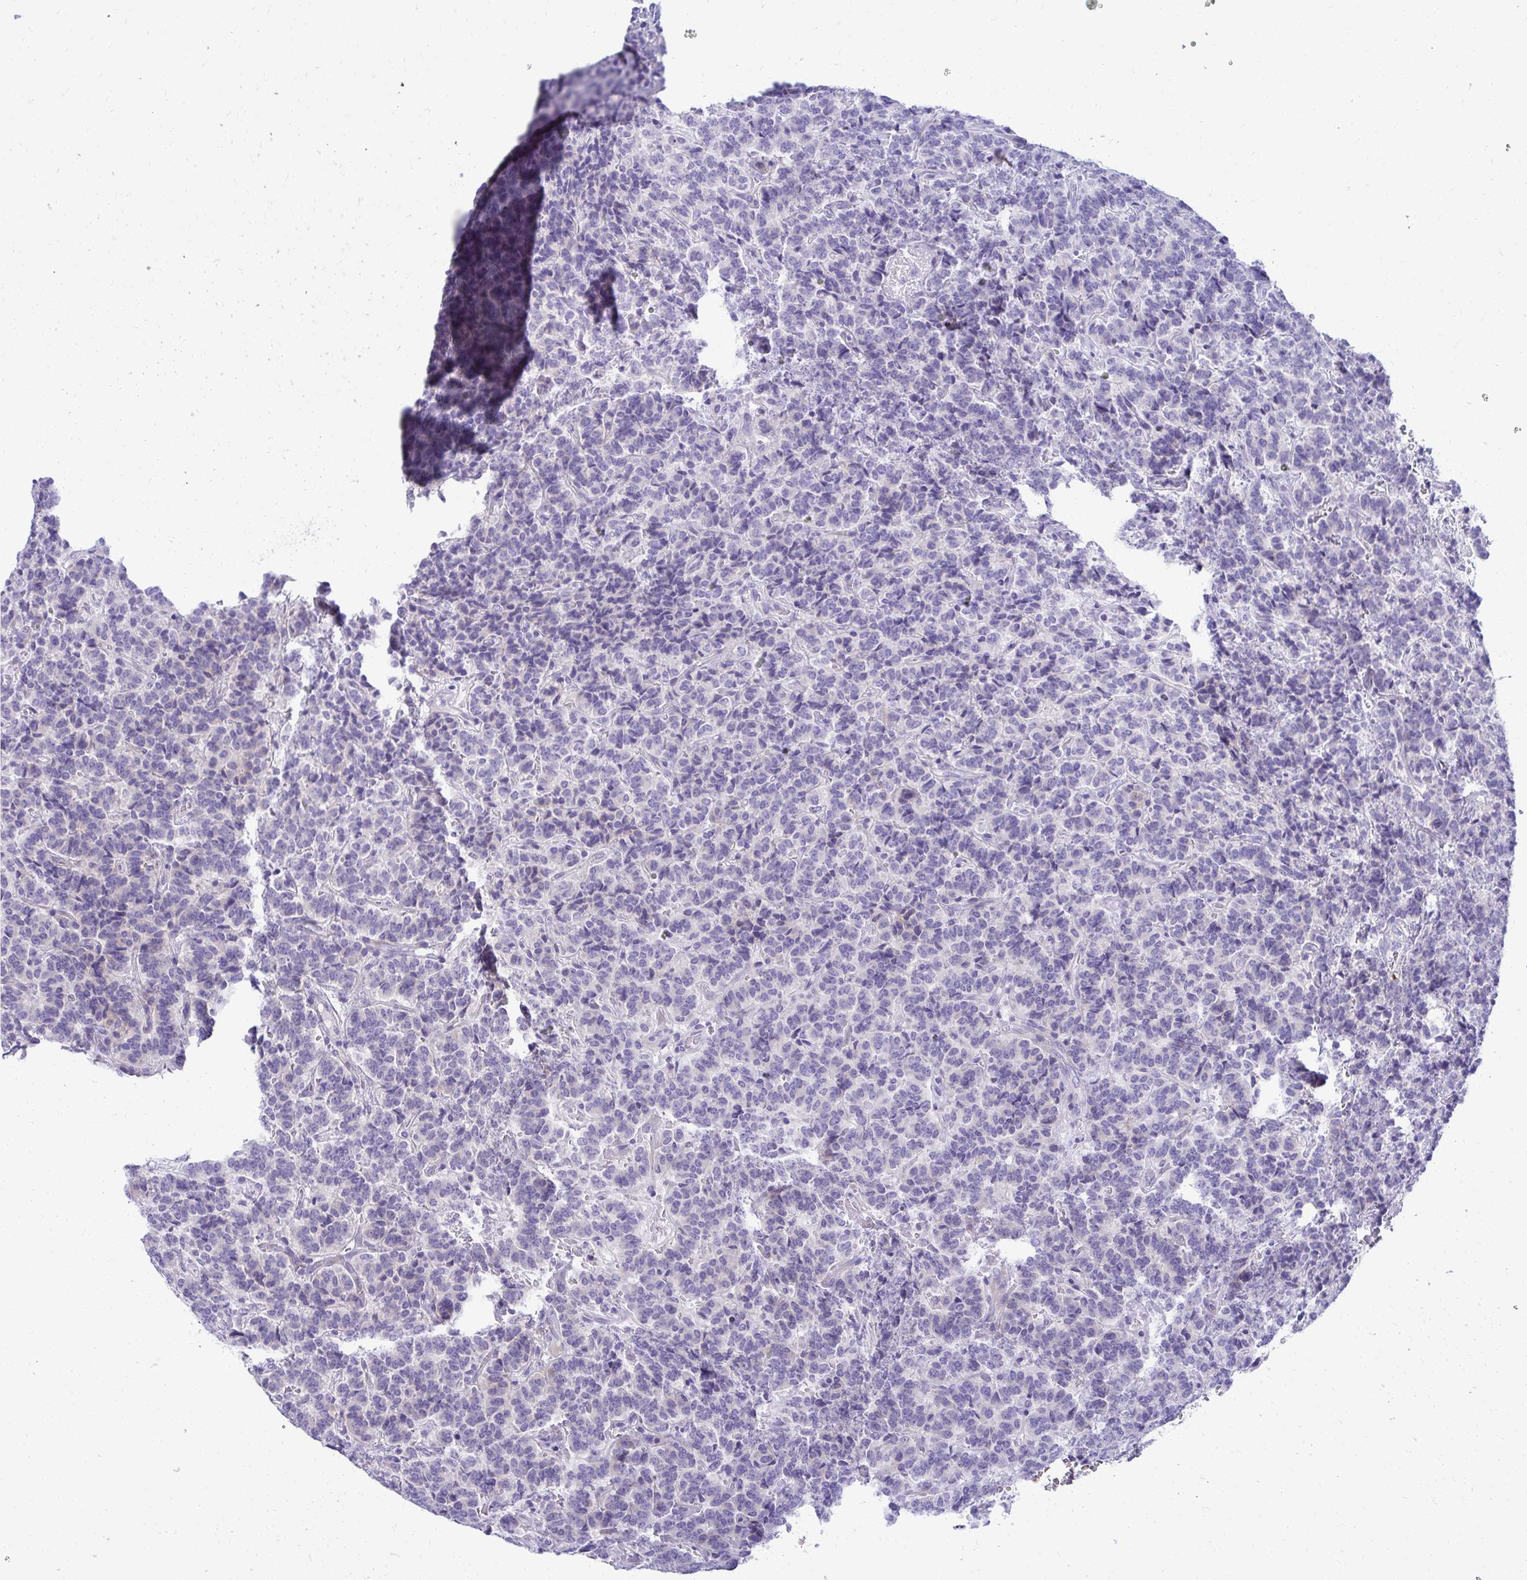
{"staining": {"intensity": "negative", "quantity": "none", "location": "none"}, "tissue": "carcinoid", "cell_type": "Tumor cells", "image_type": "cancer", "snomed": [{"axis": "morphology", "description": "Carcinoid, malignant, NOS"}, {"axis": "topography", "description": "Pancreas"}], "caption": "Tumor cells show no significant protein staining in carcinoid.", "gene": "AIG1", "patient": {"sex": "male", "age": 36}}